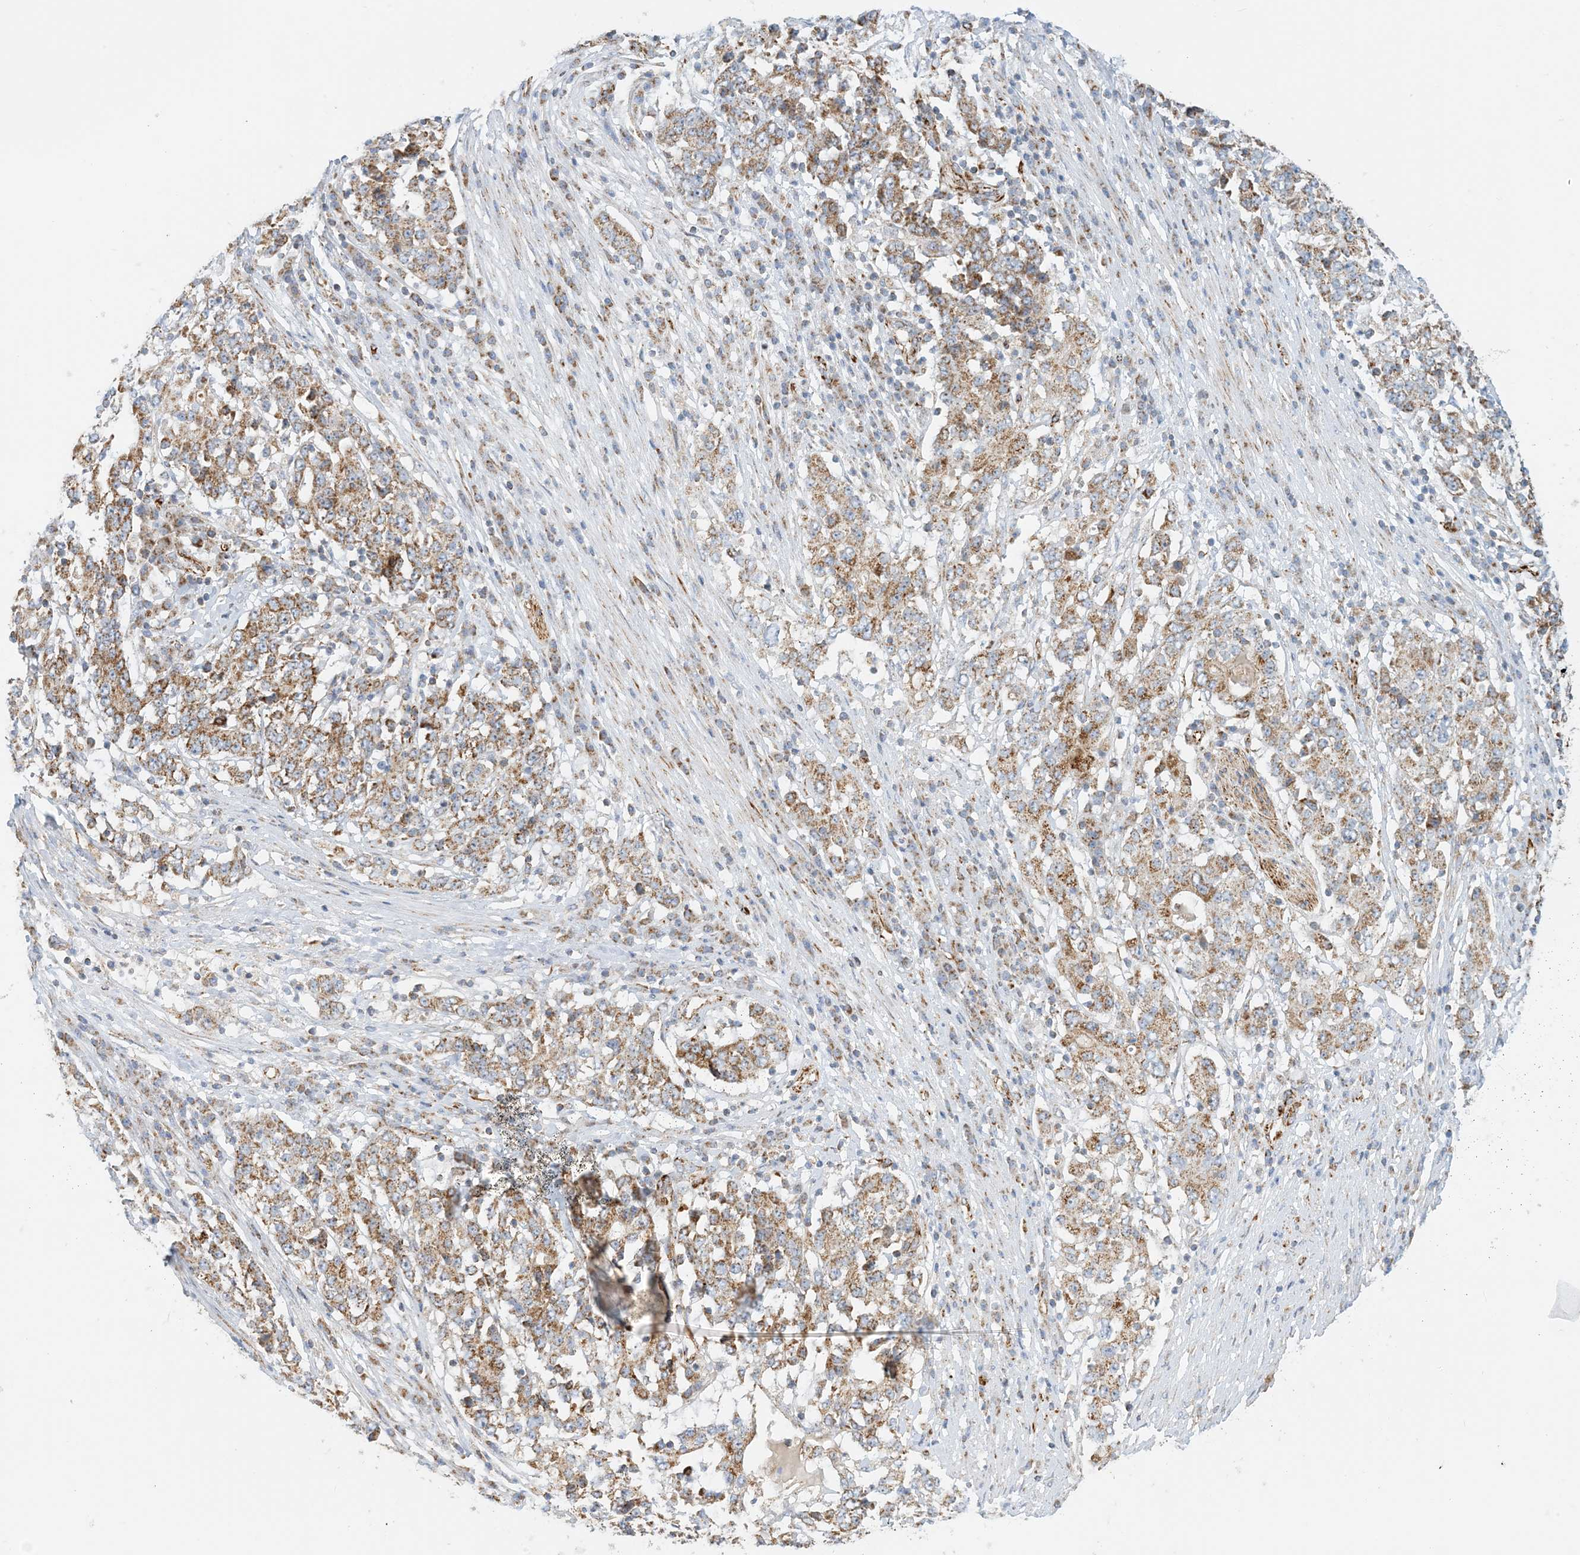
{"staining": {"intensity": "moderate", "quantity": ">75%", "location": "cytoplasmic/membranous"}, "tissue": "stomach cancer", "cell_type": "Tumor cells", "image_type": "cancer", "snomed": [{"axis": "morphology", "description": "Adenocarcinoma, NOS"}, {"axis": "topography", "description": "Stomach"}], "caption": "Tumor cells display medium levels of moderate cytoplasmic/membranous positivity in about >75% of cells in human stomach adenocarcinoma. Nuclei are stained in blue.", "gene": "COA3", "patient": {"sex": "male", "age": 59}}